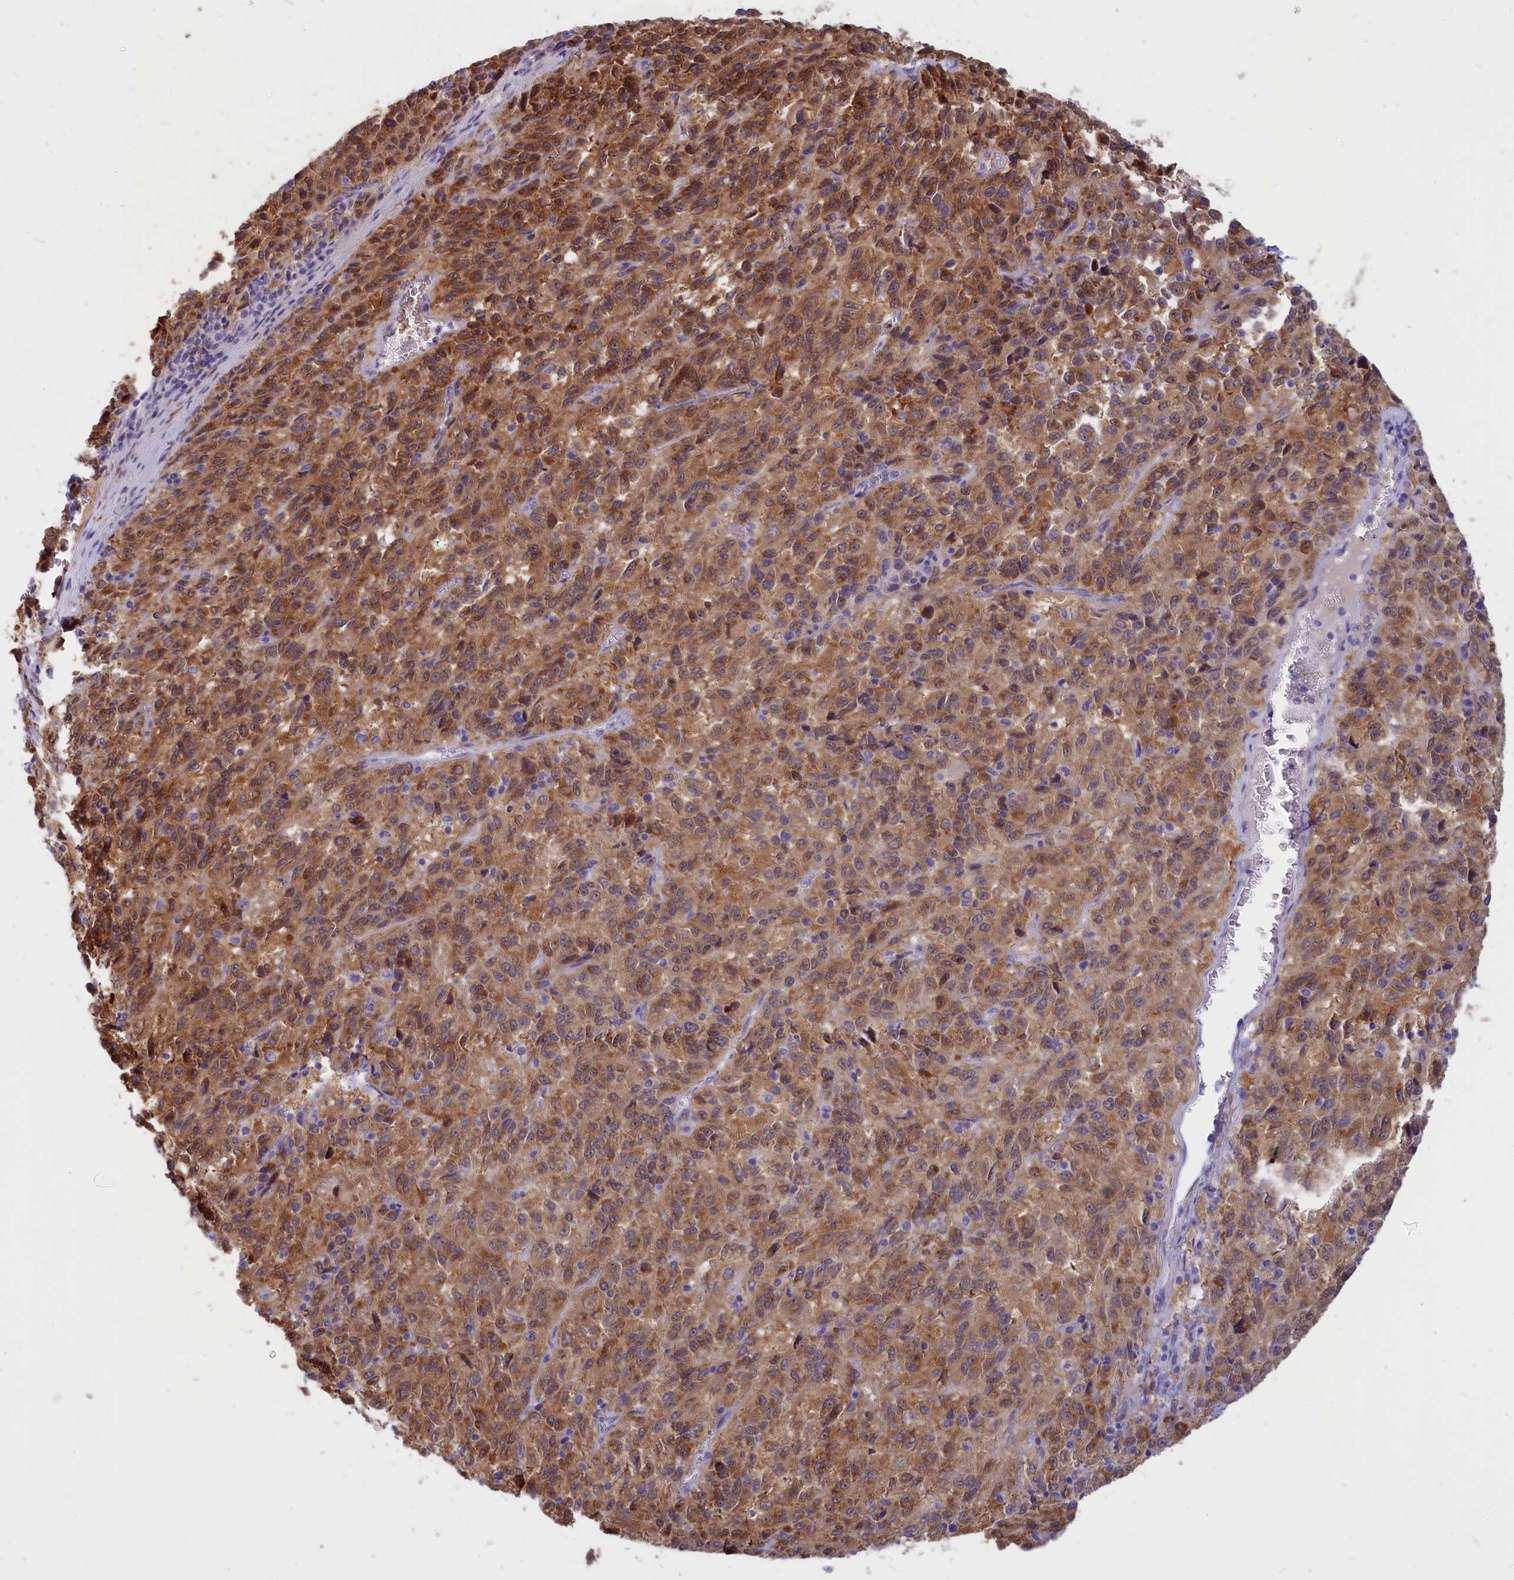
{"staining": {"intensity": "moderate", "quantity": ">75%", "location": "cytoplasmic/membranous"}, "tissue": "melanoma", "cell_type": "Tumor cells", "image_type": "cancer", "snomed": [{"axis": "morphology", "description": "Malignant melanoma, Metastatic site"}, {"axis": "topography", "description": "Lung"}], "caption": "Moderate cytoplasmic/membranous protein positivity is present in approximately >75% of tumor cells in melanoma.", "gene": "GAPDHS", "patient": {"sex": "male", "age": 64}}